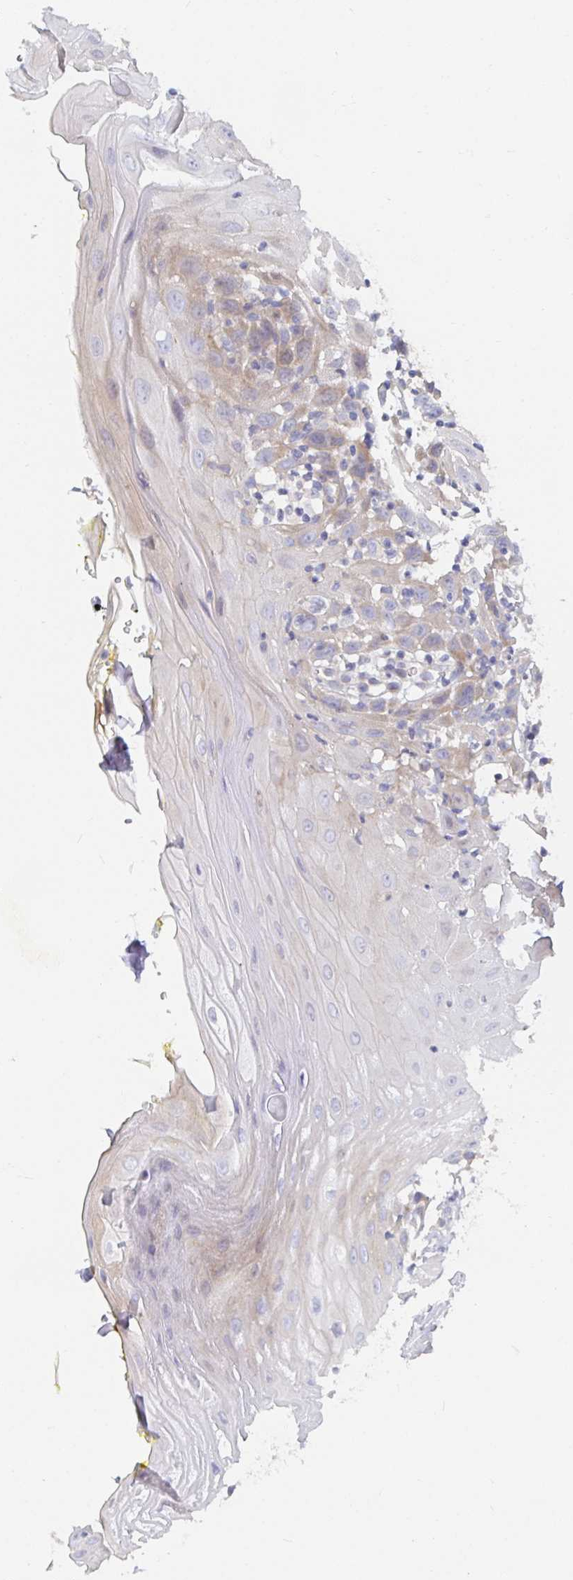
{"staining": {"intensity": "weak", "quantity": "<25%", "location": "cytoplasmic/membranous"}, "tissue": "oral mucosa", "cell_type": "Squamous epithelial cells", "image_type": "normal", "snomed": [{"axis": "morphology", "description": "Normal tissue, NOS"}, {"axis": "topography", "description": "Oral tissue"}], "caption": "Histopathology image shows no protein staining in squamous epithelial cells of benign oral mucosa.", "gene": "SSH2", "patient": {"sex": "female", "age": 81}}